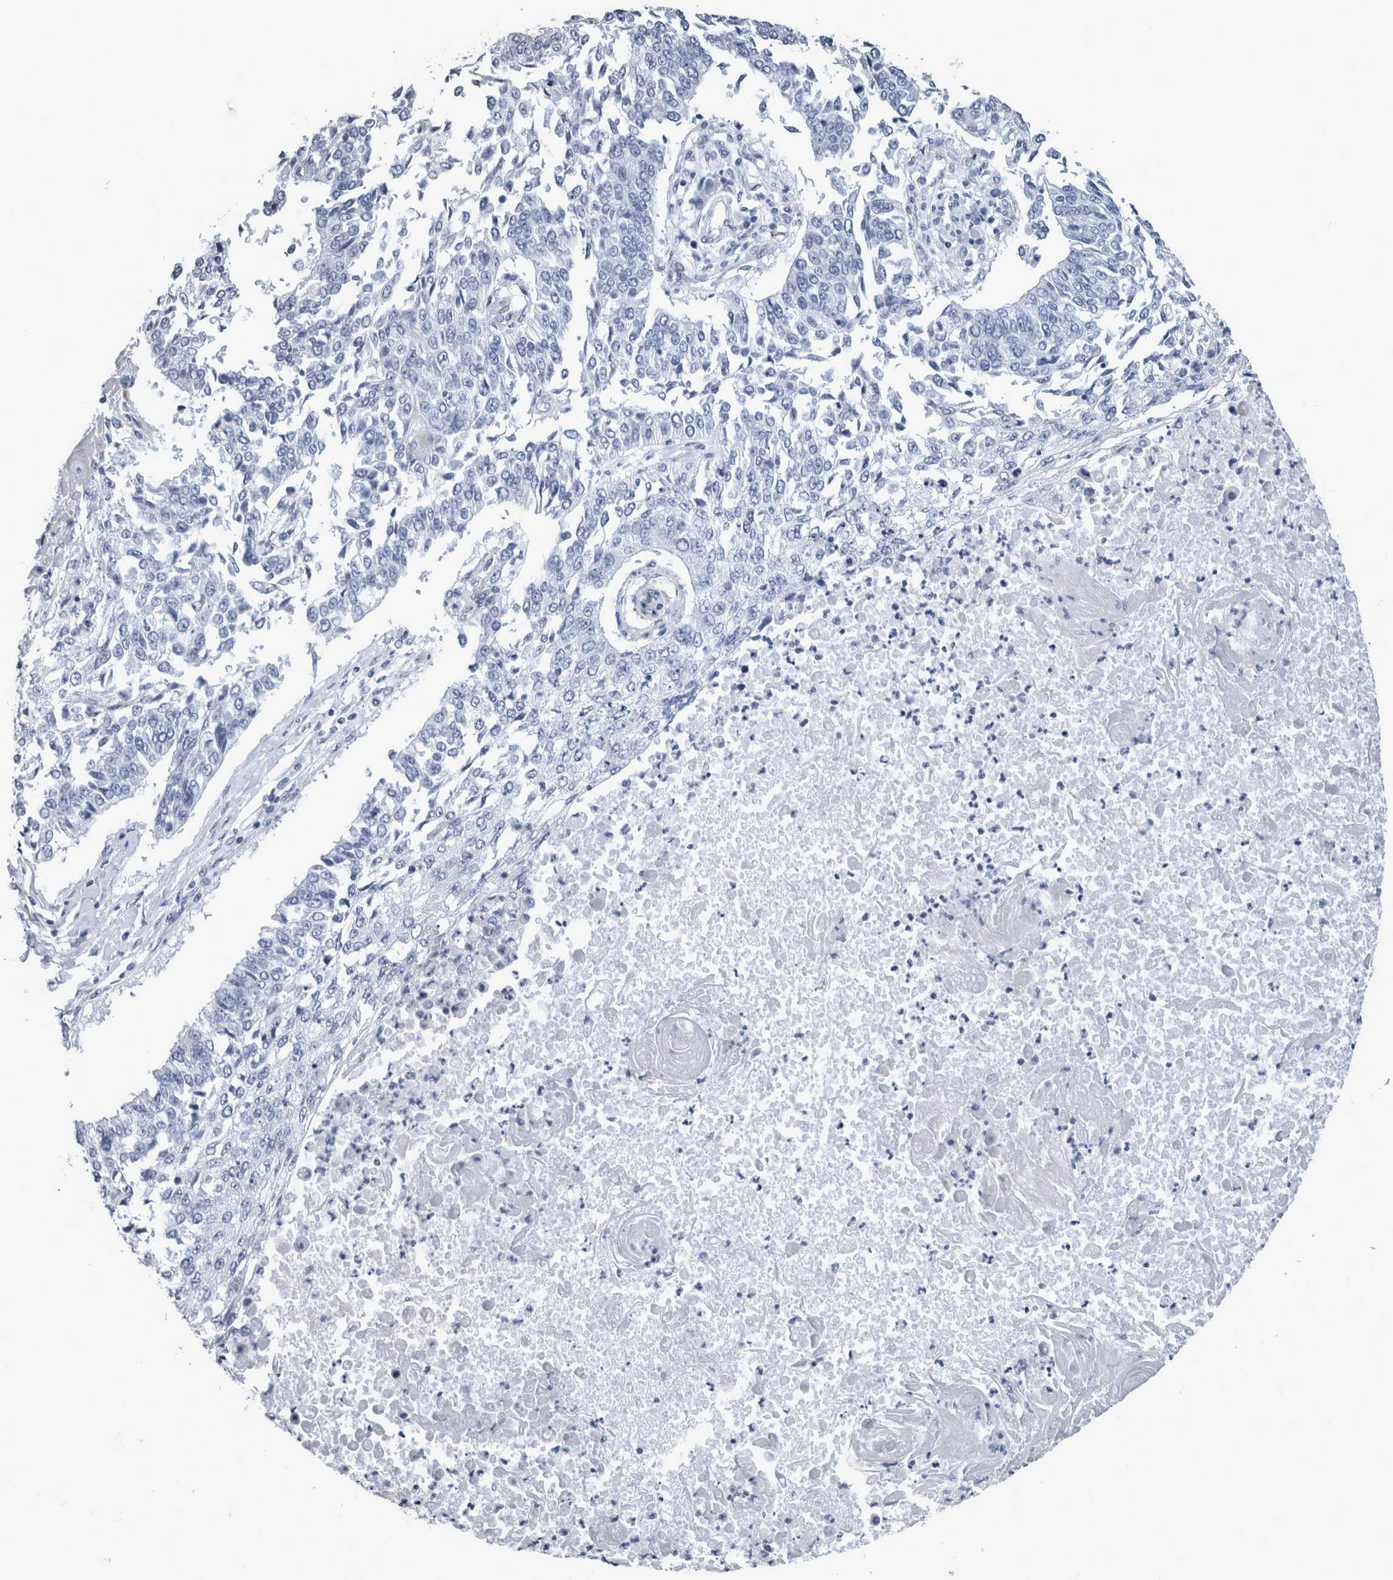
{"staining": {"intensity": "negative", "quantity": "none", "location": "none"}, "tissue": "lung cancer", "cell_type": "Tumor cells", "image_type": "cancer", "snomed": [{"axis": "morphology", "description": "Normal tissue, NOS"}, {"axis": "morphology", "description": "Squamous cell carcinoma, NOS"}, {"axis": "topography", "description": "Cartilage tissue"}, {"axis": "topography", "description": "Bronchus"}, {"axis": "topography", "description": "Lung"}, {"axis": "topography", "description": "Peripheral nerve tissue"}], "caption": "This is an IHC image of lung cancer. There is no expression in tumor cells.", "gene": "VWDE", "patient": {"sex": "female", "age": 49}}